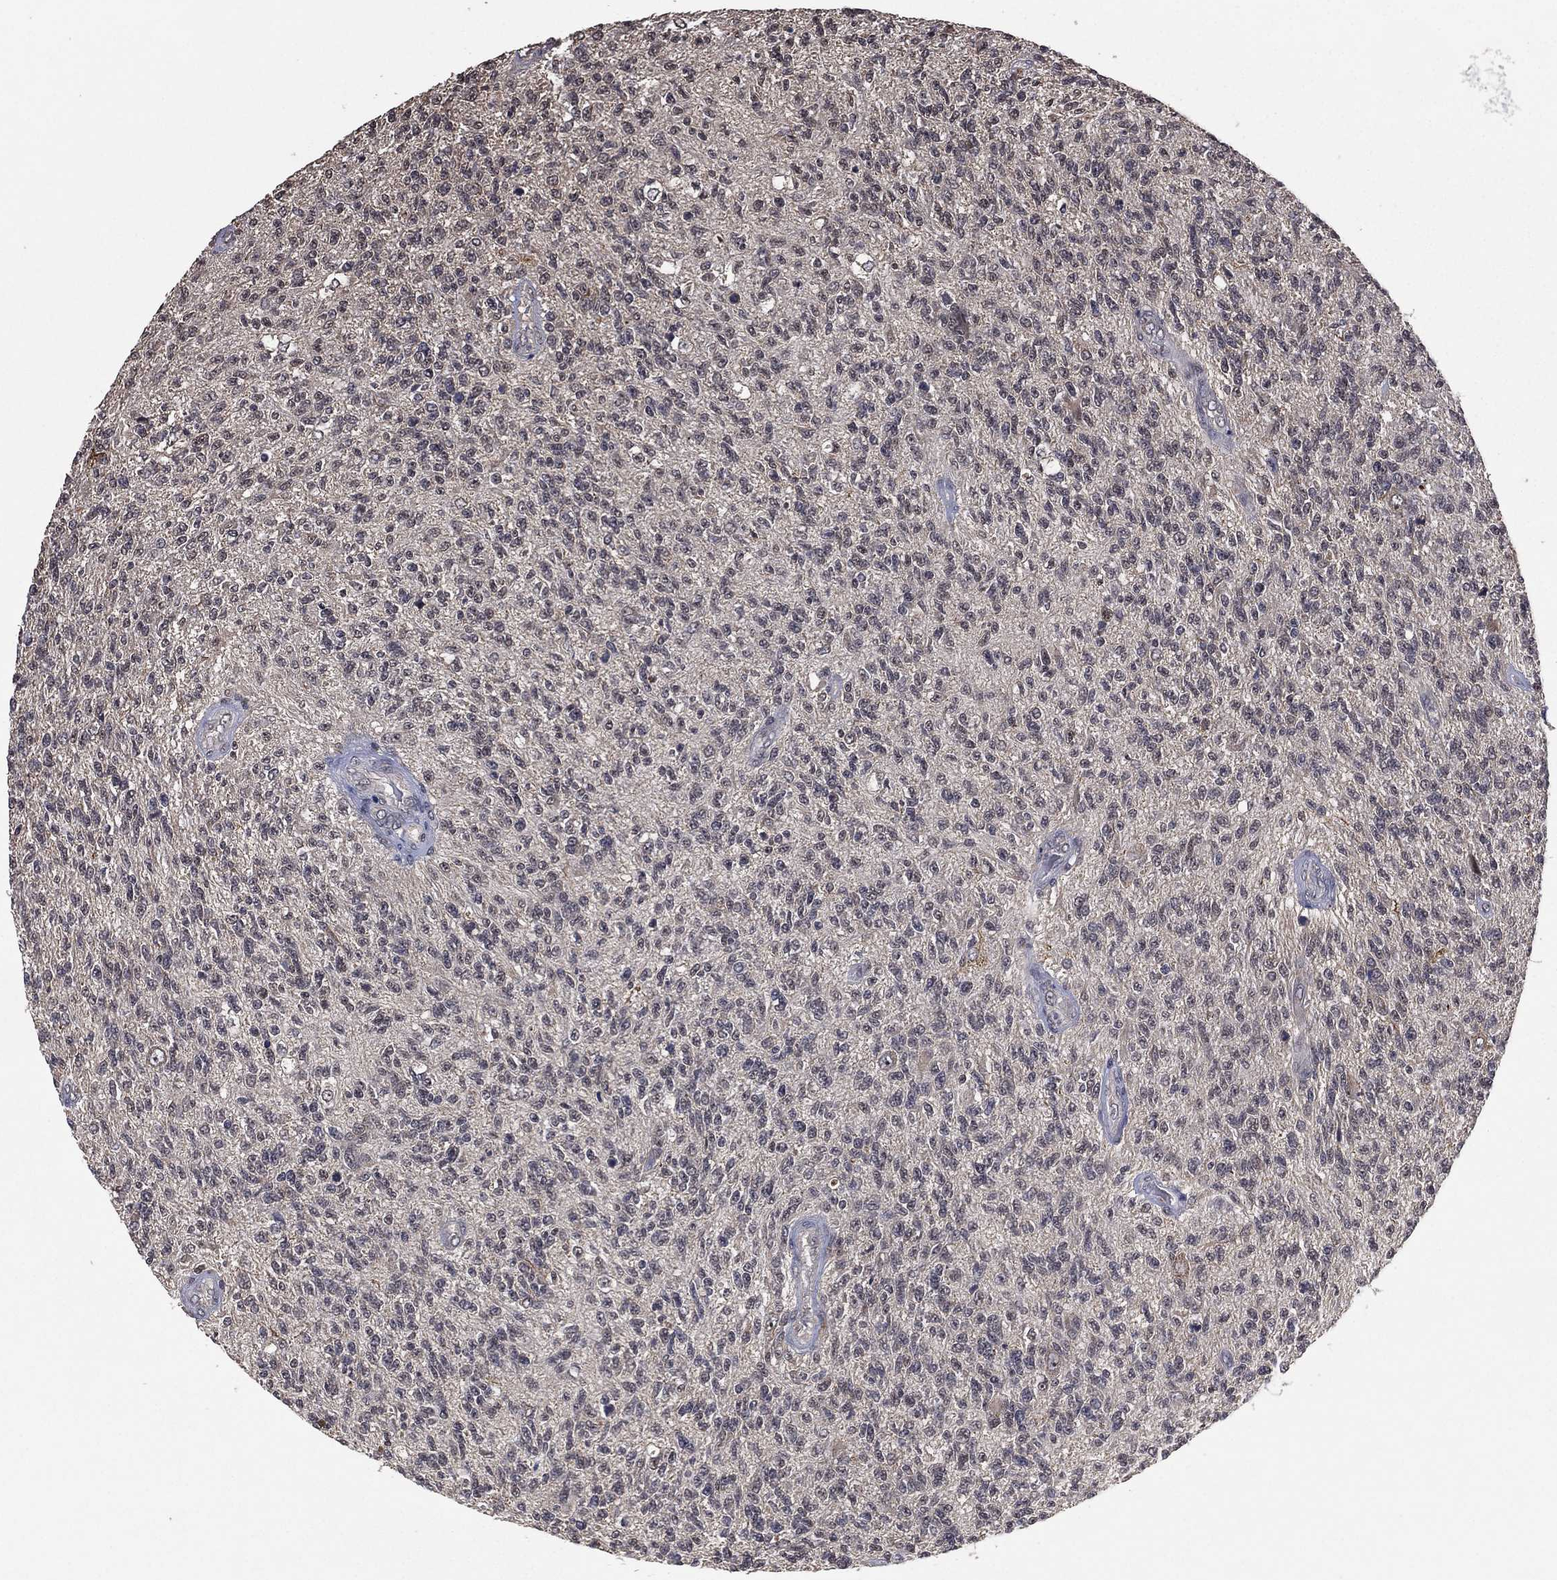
{"staining": {"intensity": "negative", "quantity": "none", "location": "none"}, "tissue": "glioma", "cell_type": "Tumor cells", "image_type": "cancer", "snomed": [{"axis": "morphology", "description": "Glioma, malignant, High grade"}, {"axis": "topography", "description": "Brain"}], "caption": "Immunohistochemistry of glioma displays no expression in tumor cells. (Brightfield microscopy of DAB immunohistochemistry (IHC) at high magnification).", "gene": "NELFCD", "patient": {"sex": "male", "age": 56}}